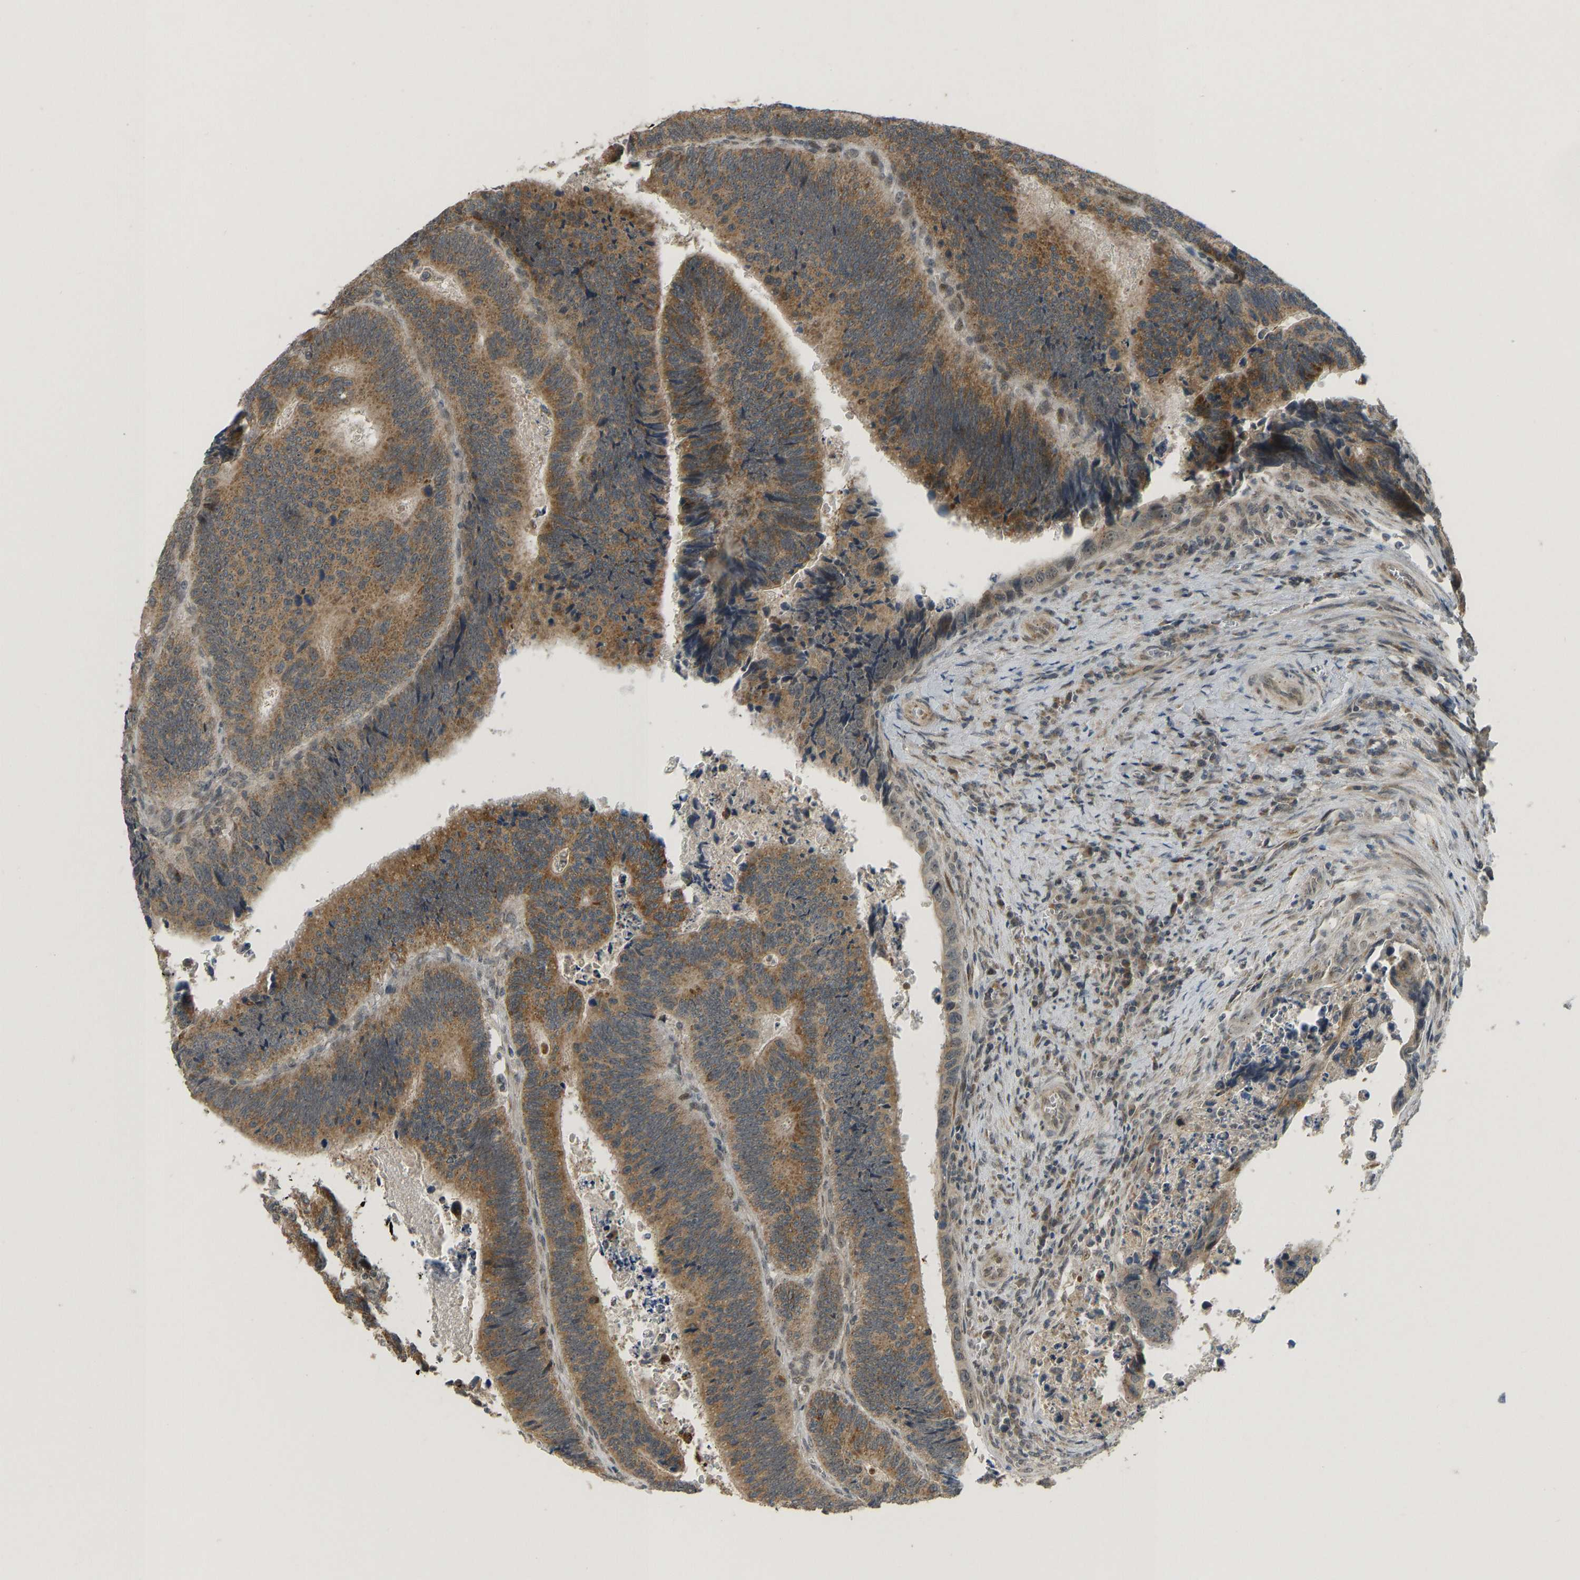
{"staining": {"intensity": "moderate", "quantity": ">75%", "location": "cytoplasmic/membranous"}, "tissue": "colorectal cancer", "cell_type": "Tumor cells", "image_type": "cancer", "snomed": [{"axis": "morphology", "description": "Inflammation, NOS"}, {"axis": "morphology", "description": "Adenocarcinoma, NOS"}, {"axis": "topography", "description": "Colon"}], "caption": "Protein analysis of adenocarcinoma (colorectal) tissue displays moderate cytoplasmic/membranous staining in approximately >75% of tumor cells. The staining was performed using DAB to visualize the protein expression in brown, while the nuclei were stained in blue with hematoxylin (Magnification: 20x).", "gene": "ACADS", "patient": {"sex": "male", "age": 72}}